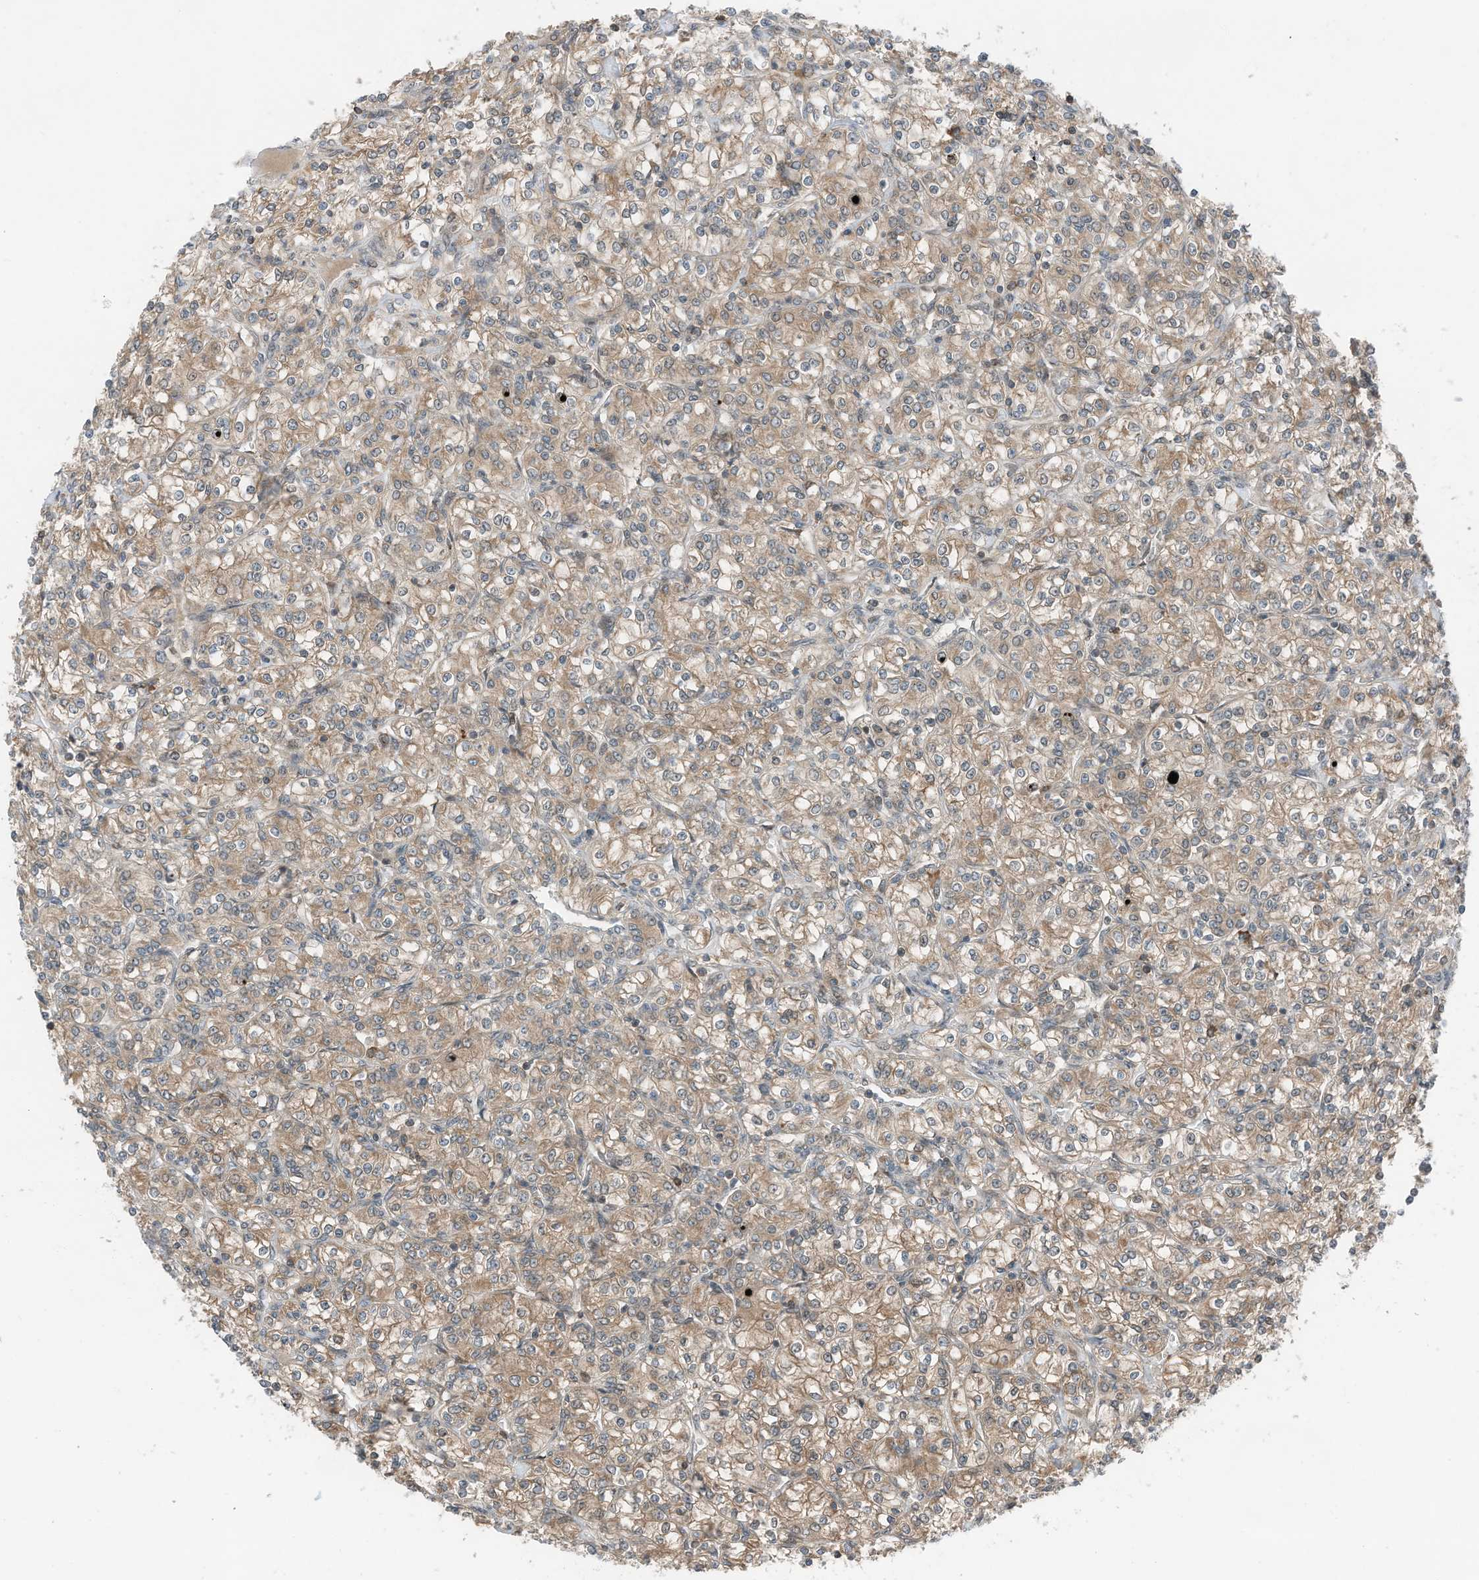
{"staining": {"intensity": "moderate", "quantity": ">75%", "location": "cytoplasmic/membranous"}, "tissue": "renal cancer", "cell_type": "Tumor cells", "image_type": "cancer", "snomed": [{"axis": "morphology", "description": "Adenocarcinoma, NOS"}, {"axis": "topography", "description": "Kidney"}], "caption": "Protein staining of renal cancer (adenocarcinoma) tissue exhibits moderate cytoplasmic/membranous positivity in about >75% of tumor cells.", "gene": "RMND1", "patient": {"sex": "male", "age": 77}}